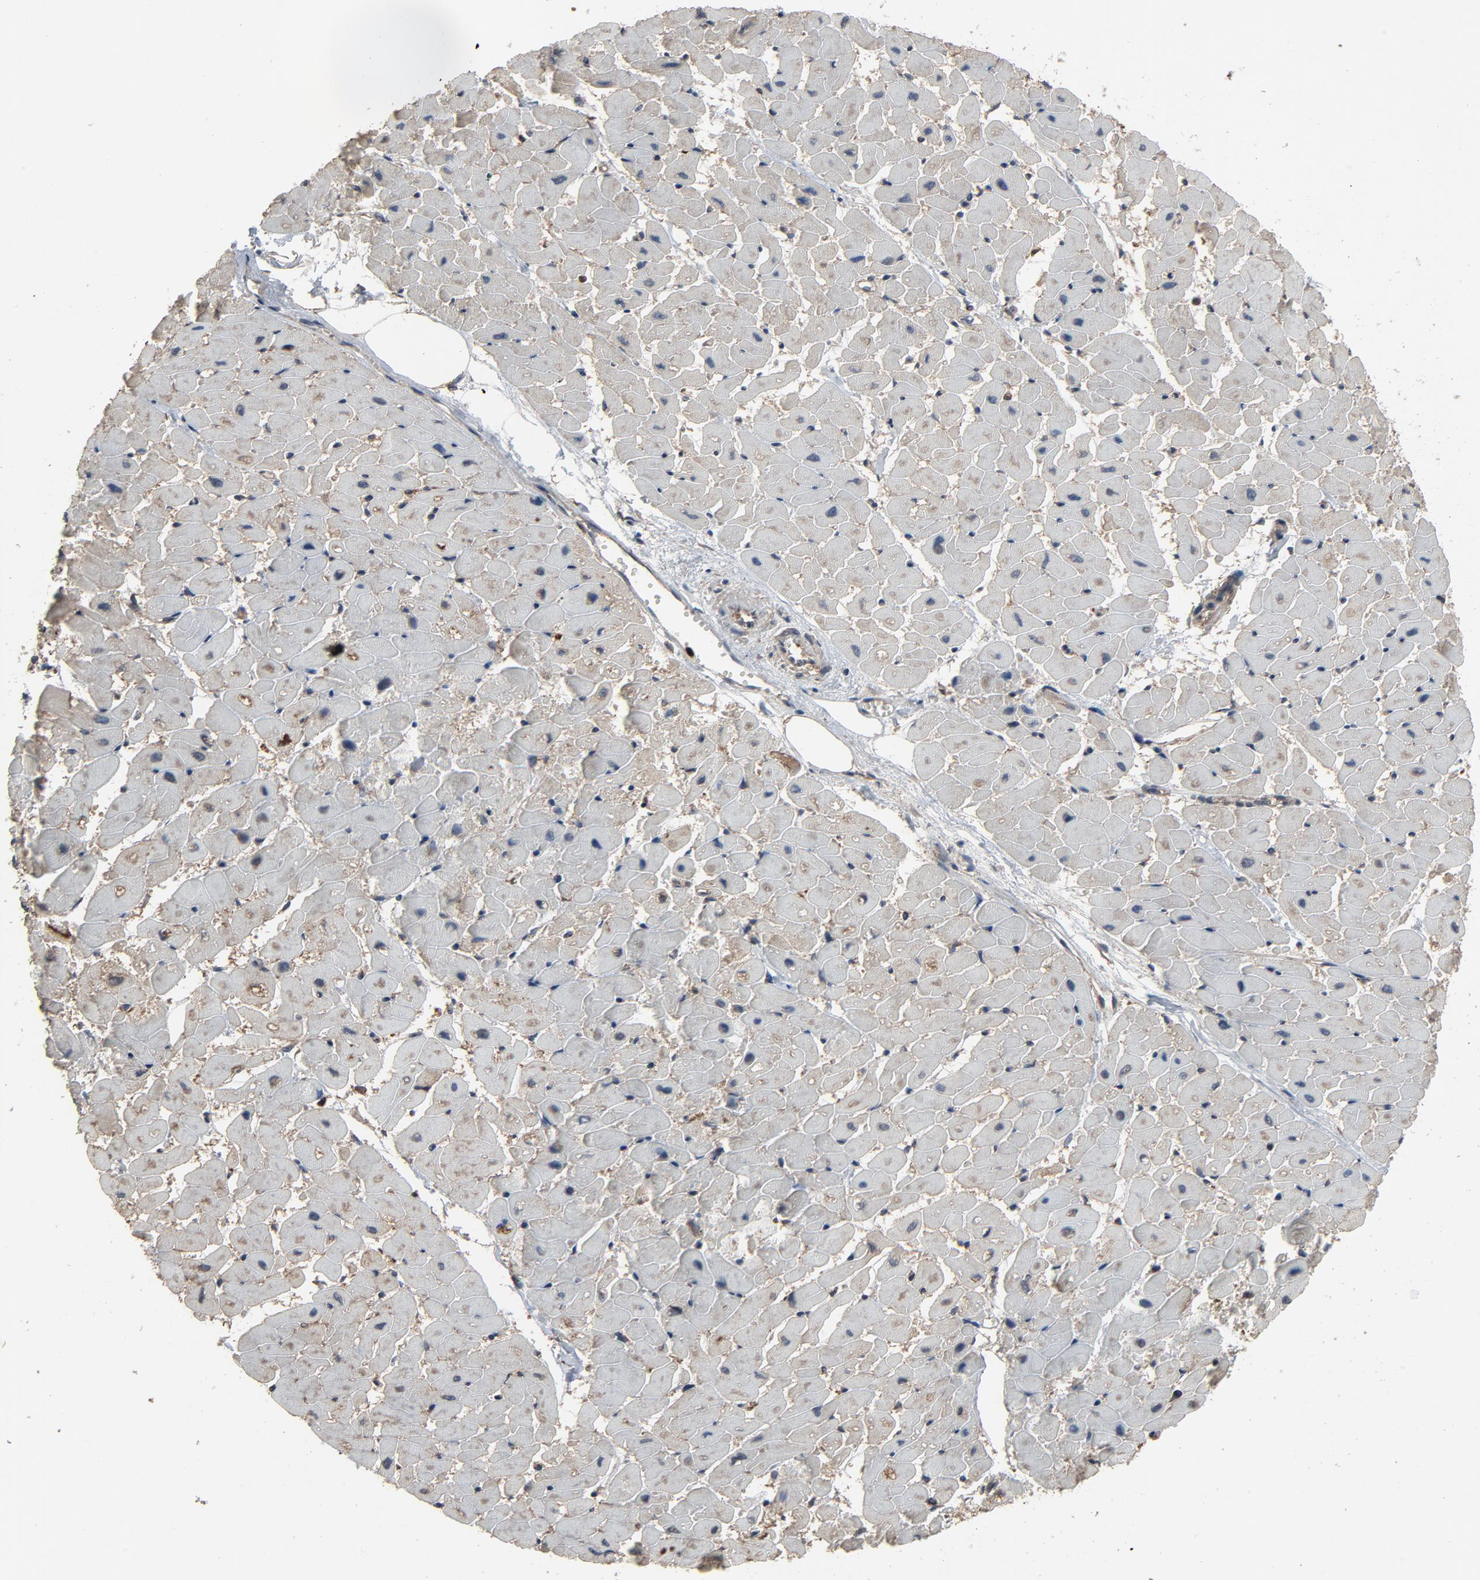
{"staining": {"intensity": "negative", "quantity": "none", "location": "none"}, "tissue": "heart muscle", "cell_type": "Cardiomyocytes", "image_type": "normal", "snomed": [{"axis": "morphology", "description": "Normal tissue, NOS"}, {"axis": "topography", "description": "Heart"}], "caption": "Immunohistochemistry (IHC) of normal human heart muscle shows no positivity in cardiomyocytes. (Stains: DAB (3,3'-diaminobenzidine) immunohistochemistry with hematoxylin counter stain, Microscopy: brightfield microscopy at high magnification).", "gene": "UBE2D1", "patient": {"sex": "female", "age": 19}}